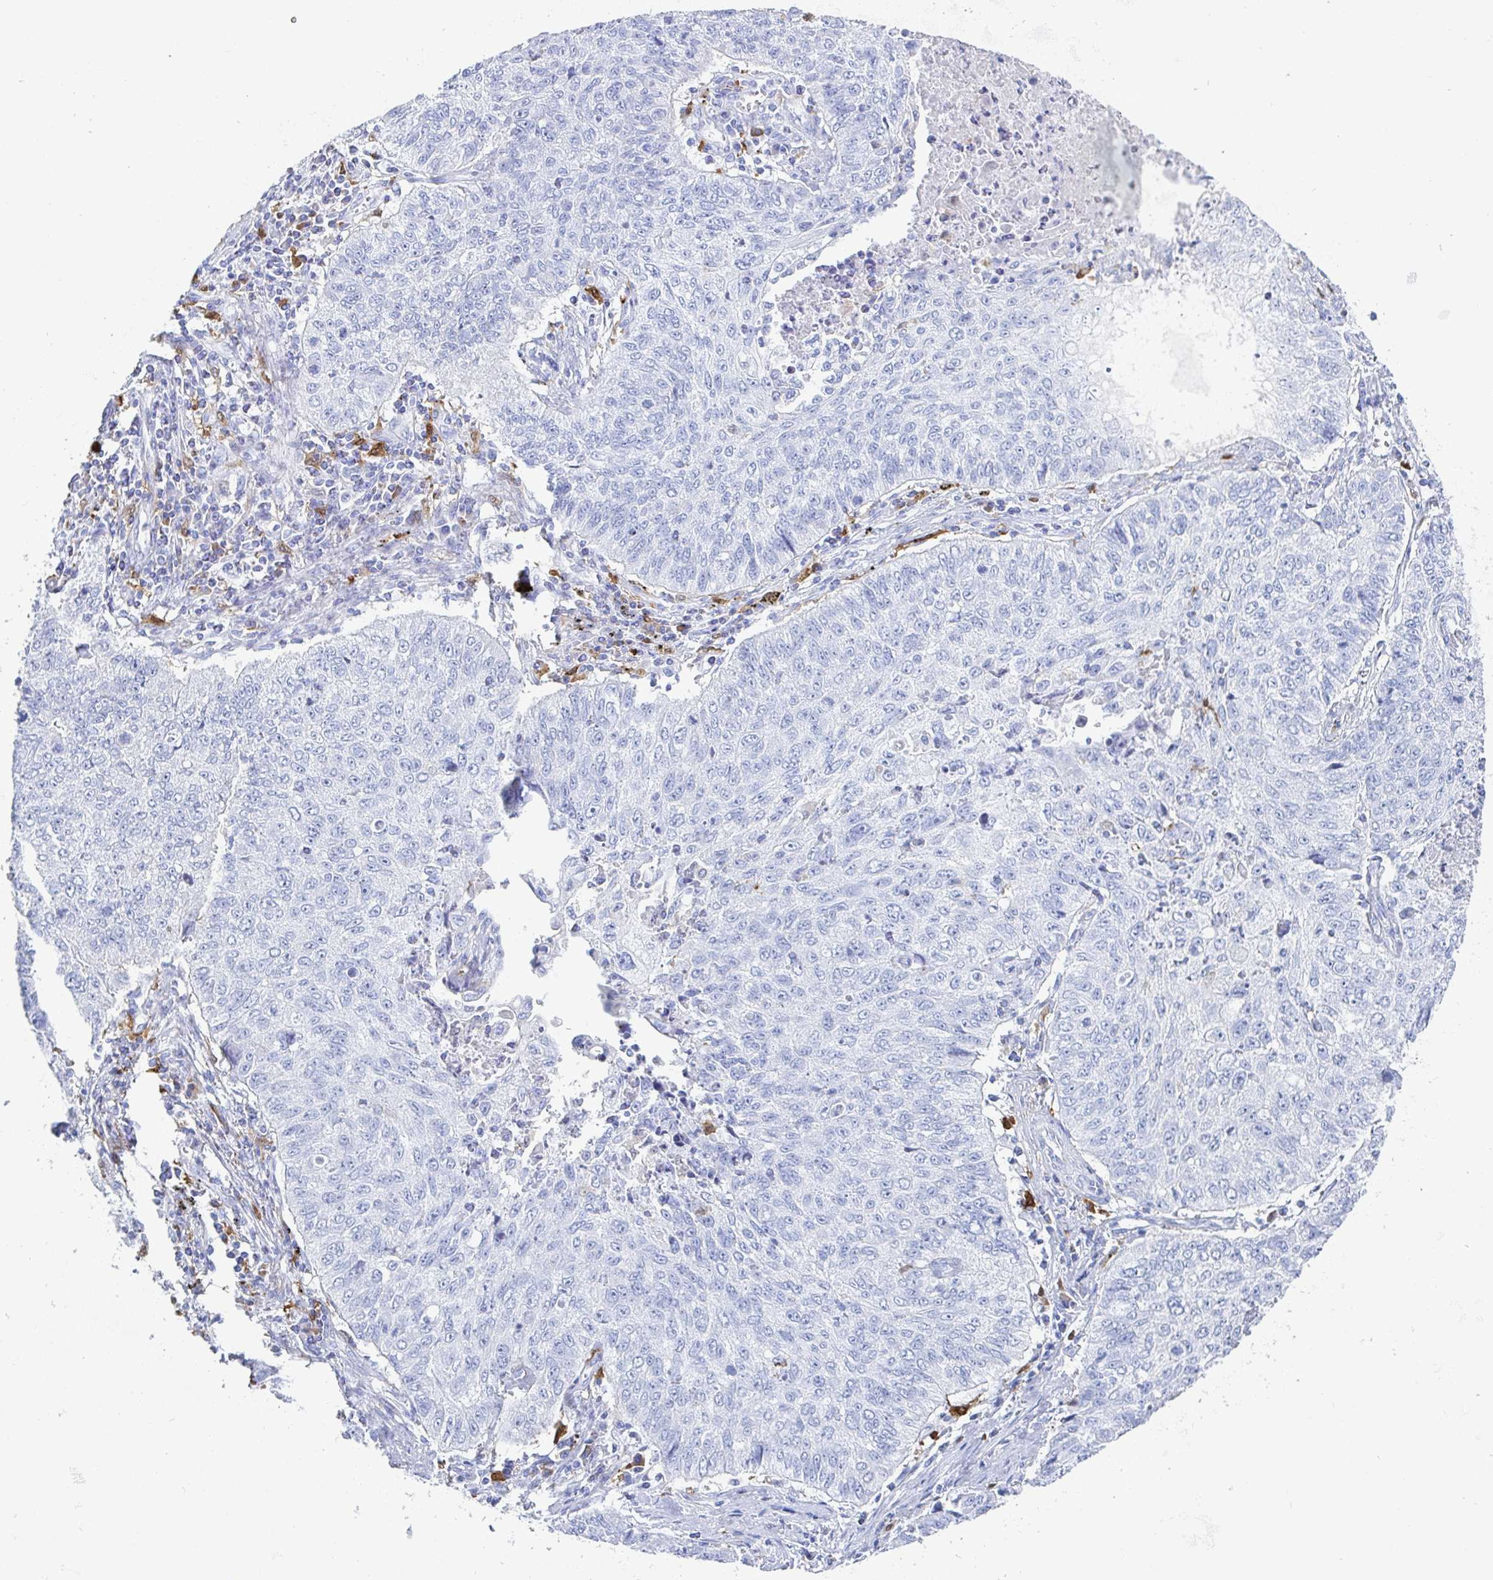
{"staining": {"intensity": "negative", "quantity": "none", "location": "none"}, "tissue": "lung cancer", "cell_type": "Tumor cells", "image_type": "cancer", "snomed": [{"axis": "morphology", "description": "Normal morphology"}, {"axis": "morphology", "description": "Aneuploidy"}, {"axis": "morphology", "description": "Squamous cell carcinoma, NOS"}, {"axis": "topography", "description": "Lymph node"}, {"axis": "topography", "description": "Lung"}], "caption": "IHC photomicrograph of neoplastic tissue: human lung cancer (squamous cell carcinoma) stained with DAB (3,3'-diaminobenzidine) shows no significant protein staining in tumor cells.", "gene": "OR2A4", "patient": {"sex": "female", "age": 76}}